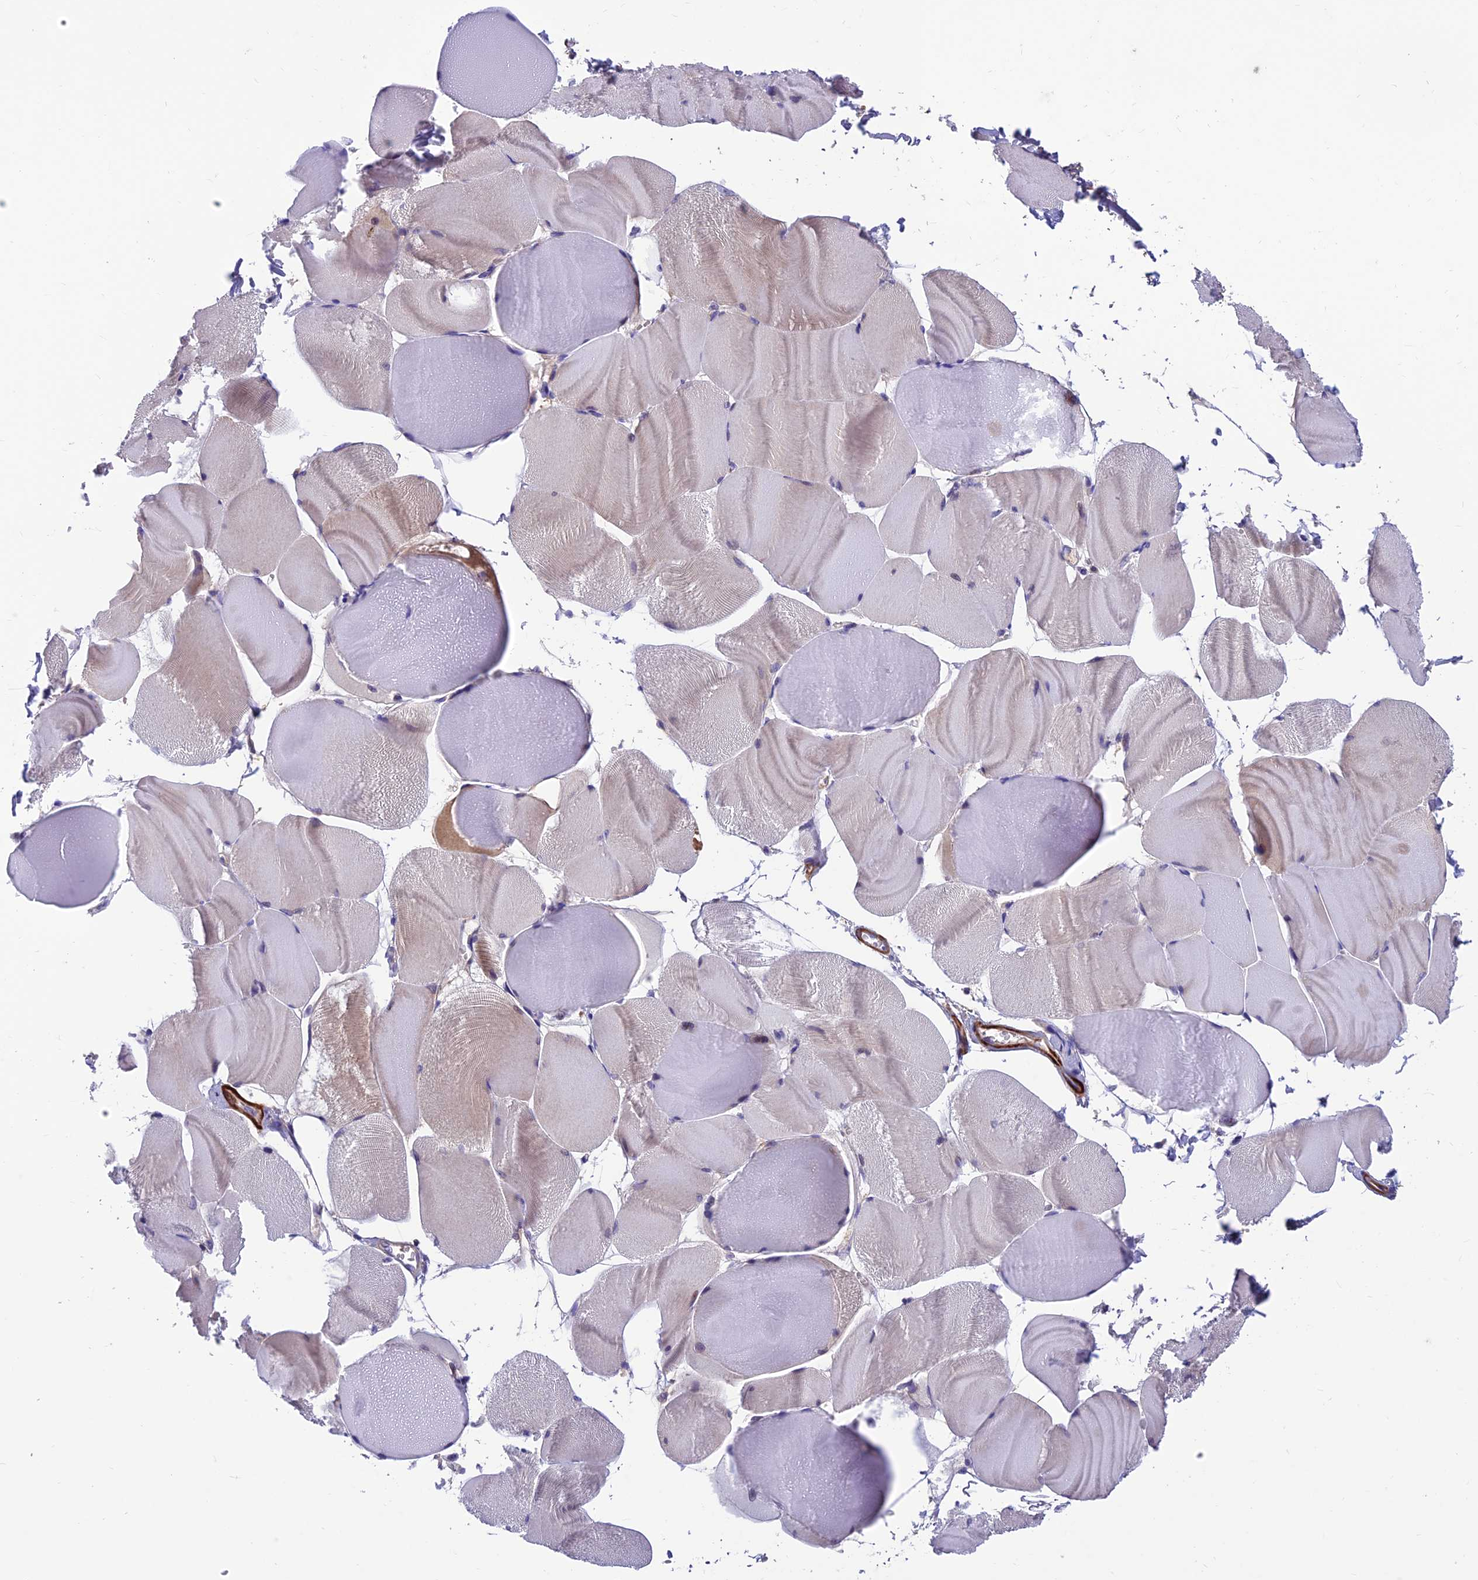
{"staining": {"intensity": "weak", "quantity": "<25%", "location": "cytoplasmic/membranous"}, "tissue": "skeletal muscle", "cell_type": "Myocytes", "image_type": "normal", "snomed": [{"axis": "morphology", "description": "Normal tissue, NOS"}, {"axis": "morphology", "description": "Basal cell carcinoma"}, {"axis": "topography", "description": "Skeletal muscle"}], "caption": "A high-resolution micrograph shows immunohistochemistry staining of unremarkable skeletal muscle, which shows no significant positivity in myocytes.", "gene": "VPS16", "patient": {"sex": "female", "age": 64}}